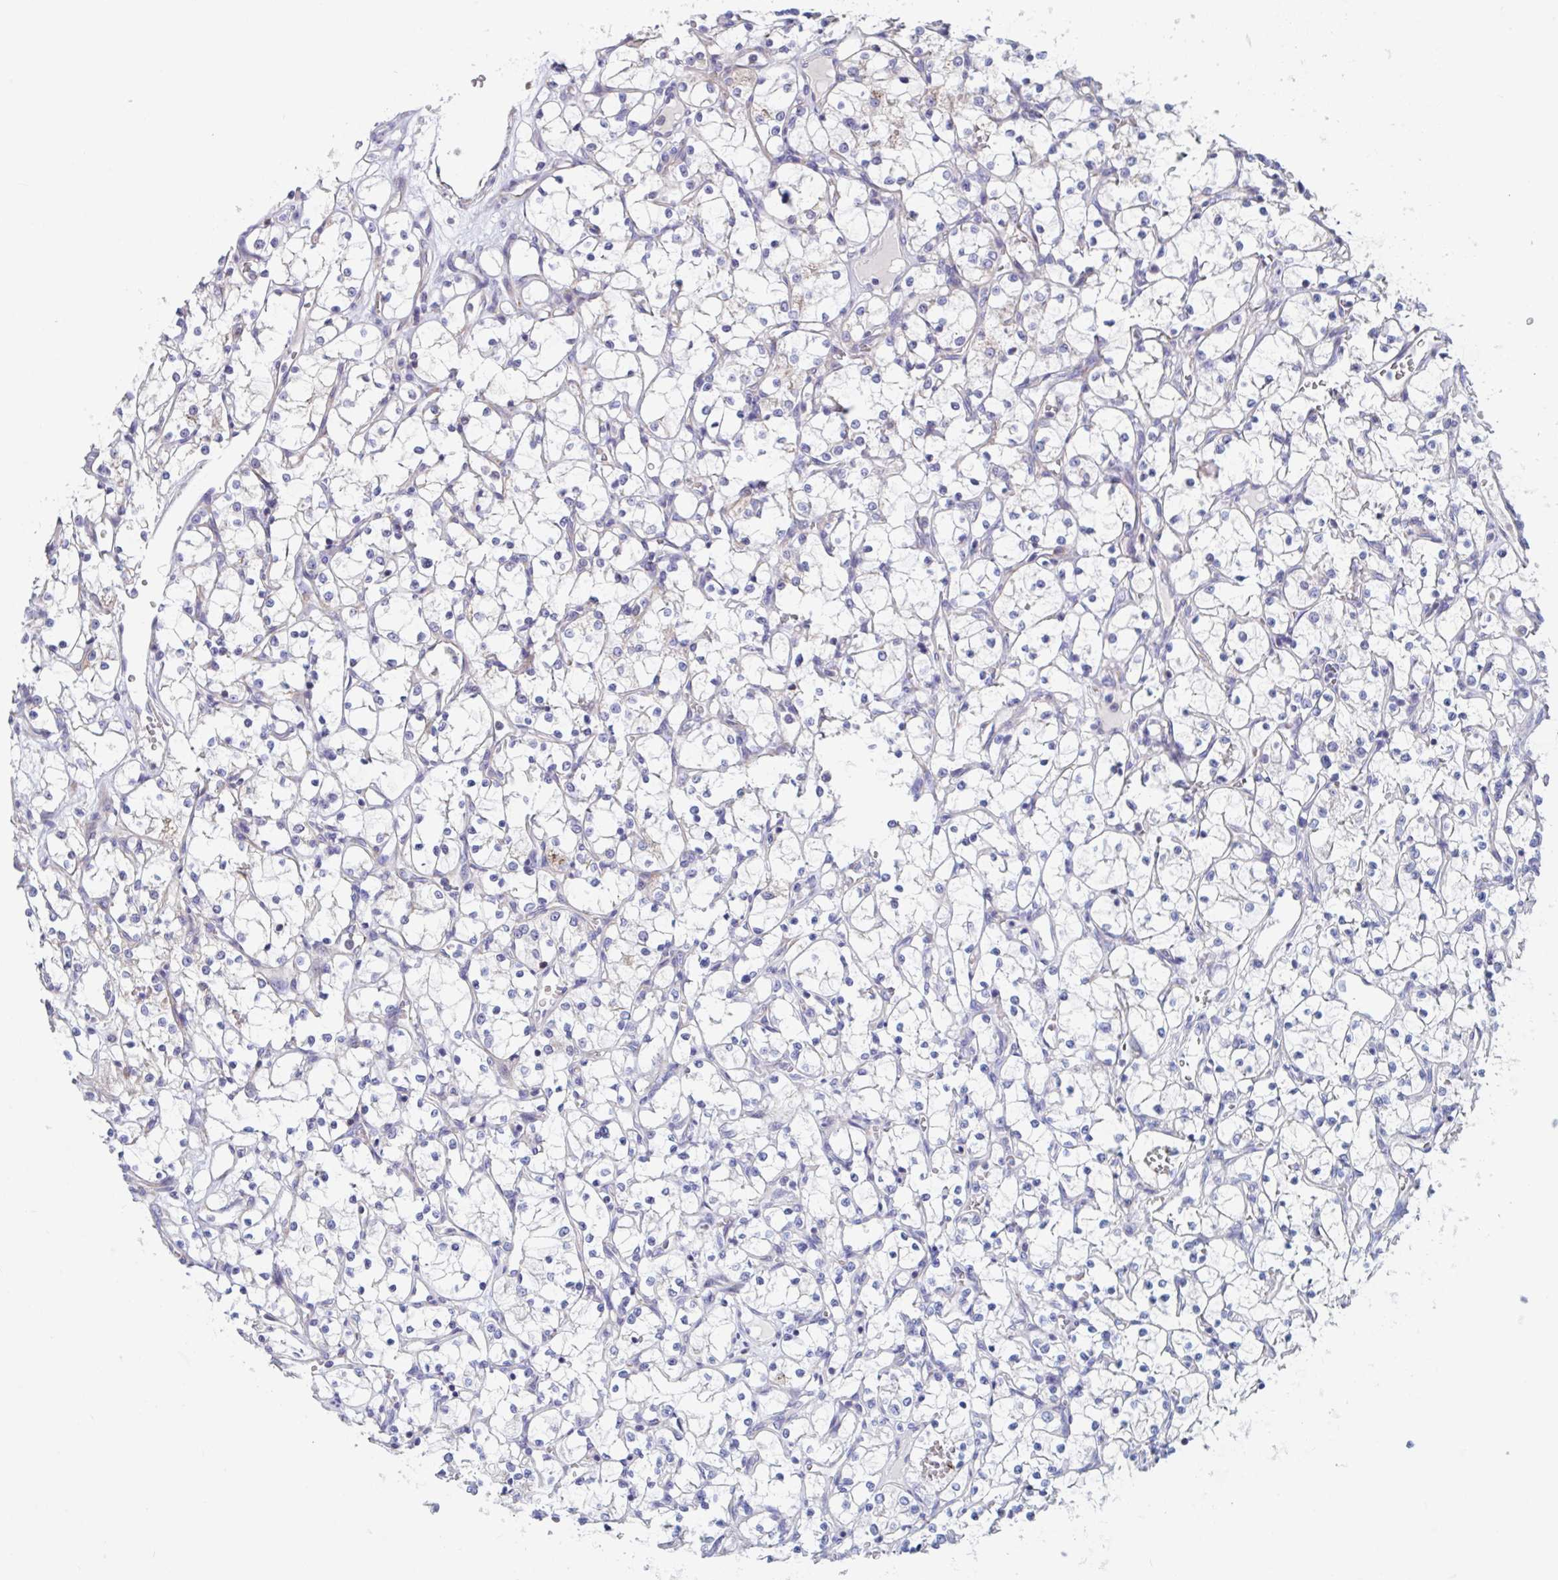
{"staining": {"intensity": "negative", "quantity": "none", "location": "none"}, "tissue": "renal cancer", "cell_type": "Tumor cells", "image_type": "cancer", "snomed": [{"axis": "morphology", "description": "Adenocarcinoma, NOS"}, {"axis": "topography", "description": "Kidney"}], "caption": "High power microscopy photomicrograph of an immunohistochemistry (IHC) photomicrograph of adenocarcinoma (renal), revealing no significant expression in tumor cells.", "gene": "MRPL53", "patient": {"sex": "female", "age": 69}}